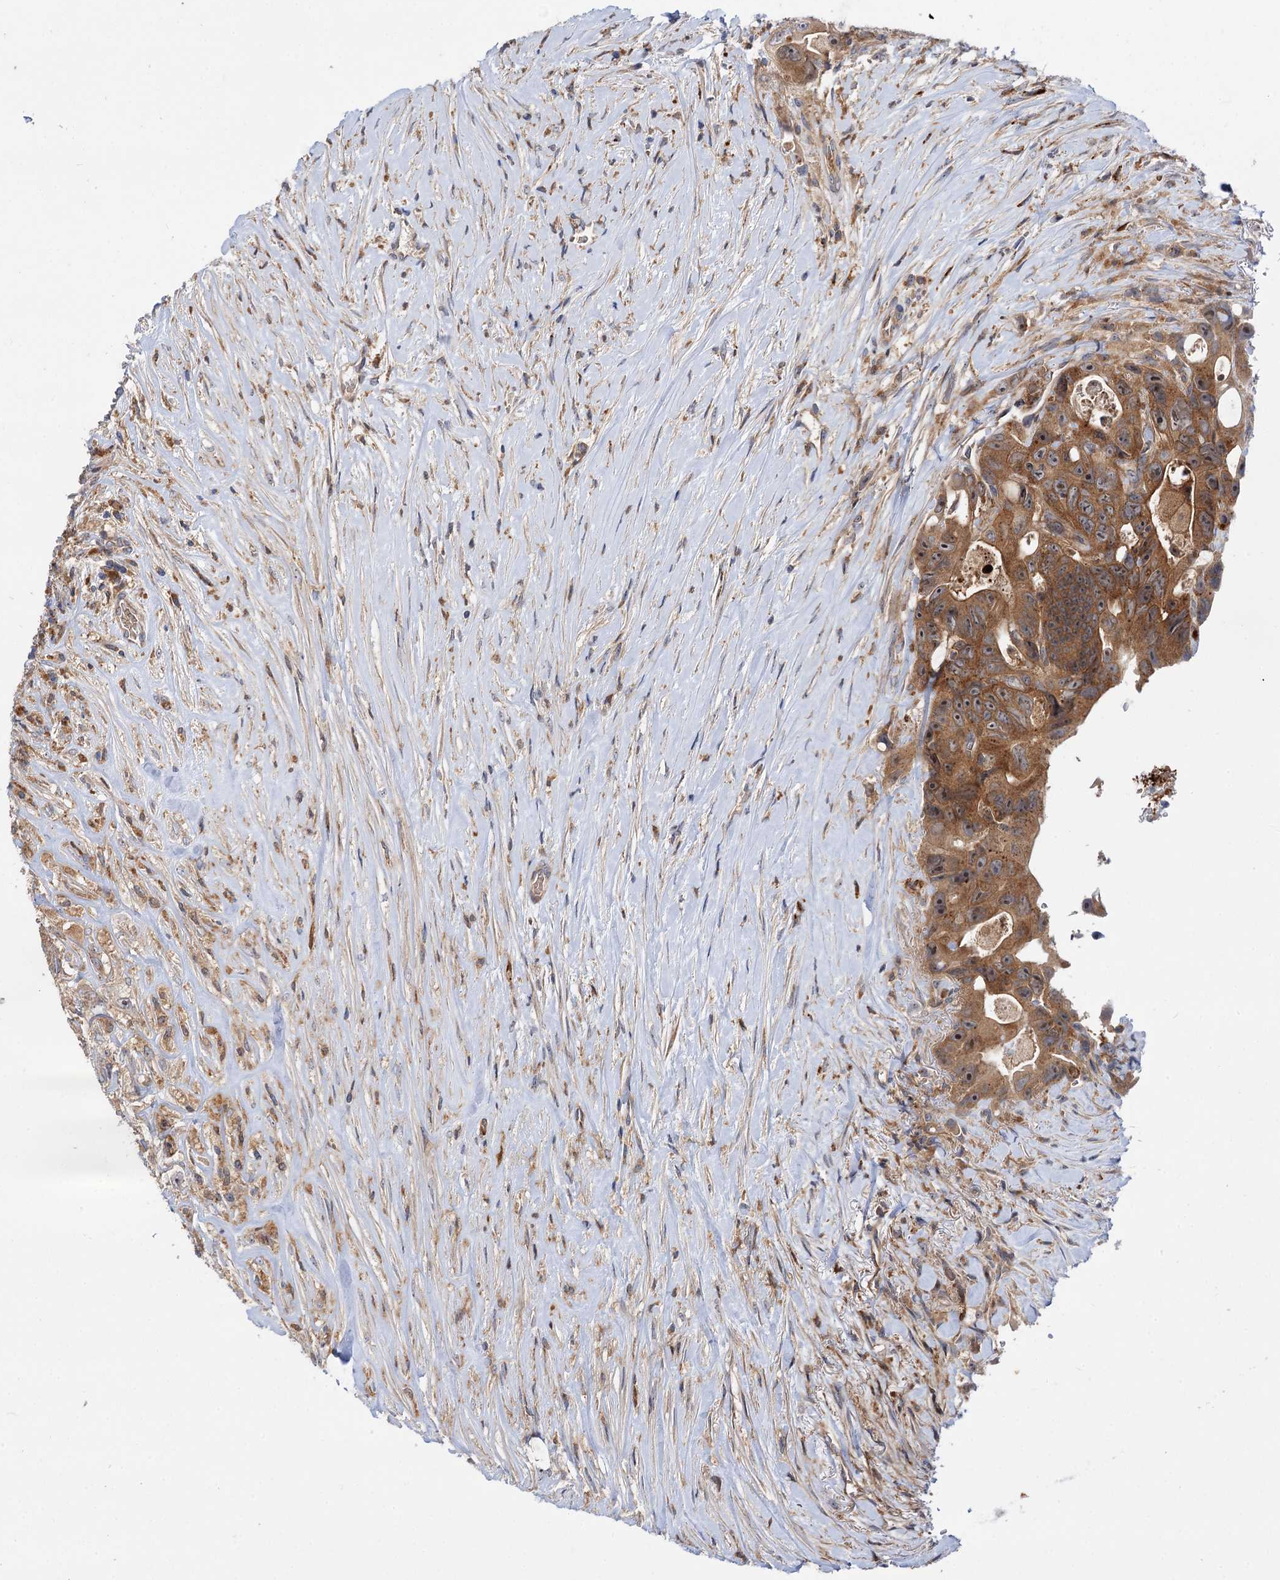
{"staining": {"intensity": "moderate", "quantity": "25%-75%", "location": "cytoplasmic/membranous,nuclear"}, "tissue": "colorectal cancer", "cell_type": "Tumor cells", "image_type": "cancer", "snomed": [{"axis": "morphology", "description": "Adenocarcinoma, NOS"}, {"axis": "topography", "description": "Colon"}], "caption": "High-magnification brightfield microscopy of colorectal adenocarcinoma stained with DAB (brown) and counterstained with hematoxylin (blue). tumor cells exhibit moderate cytoplasmic/membranous and nuclear staining is identified in approximately25%-75% of cells.", "gene": "PATL1", "patient": {"sex": "female", "age": 46}}